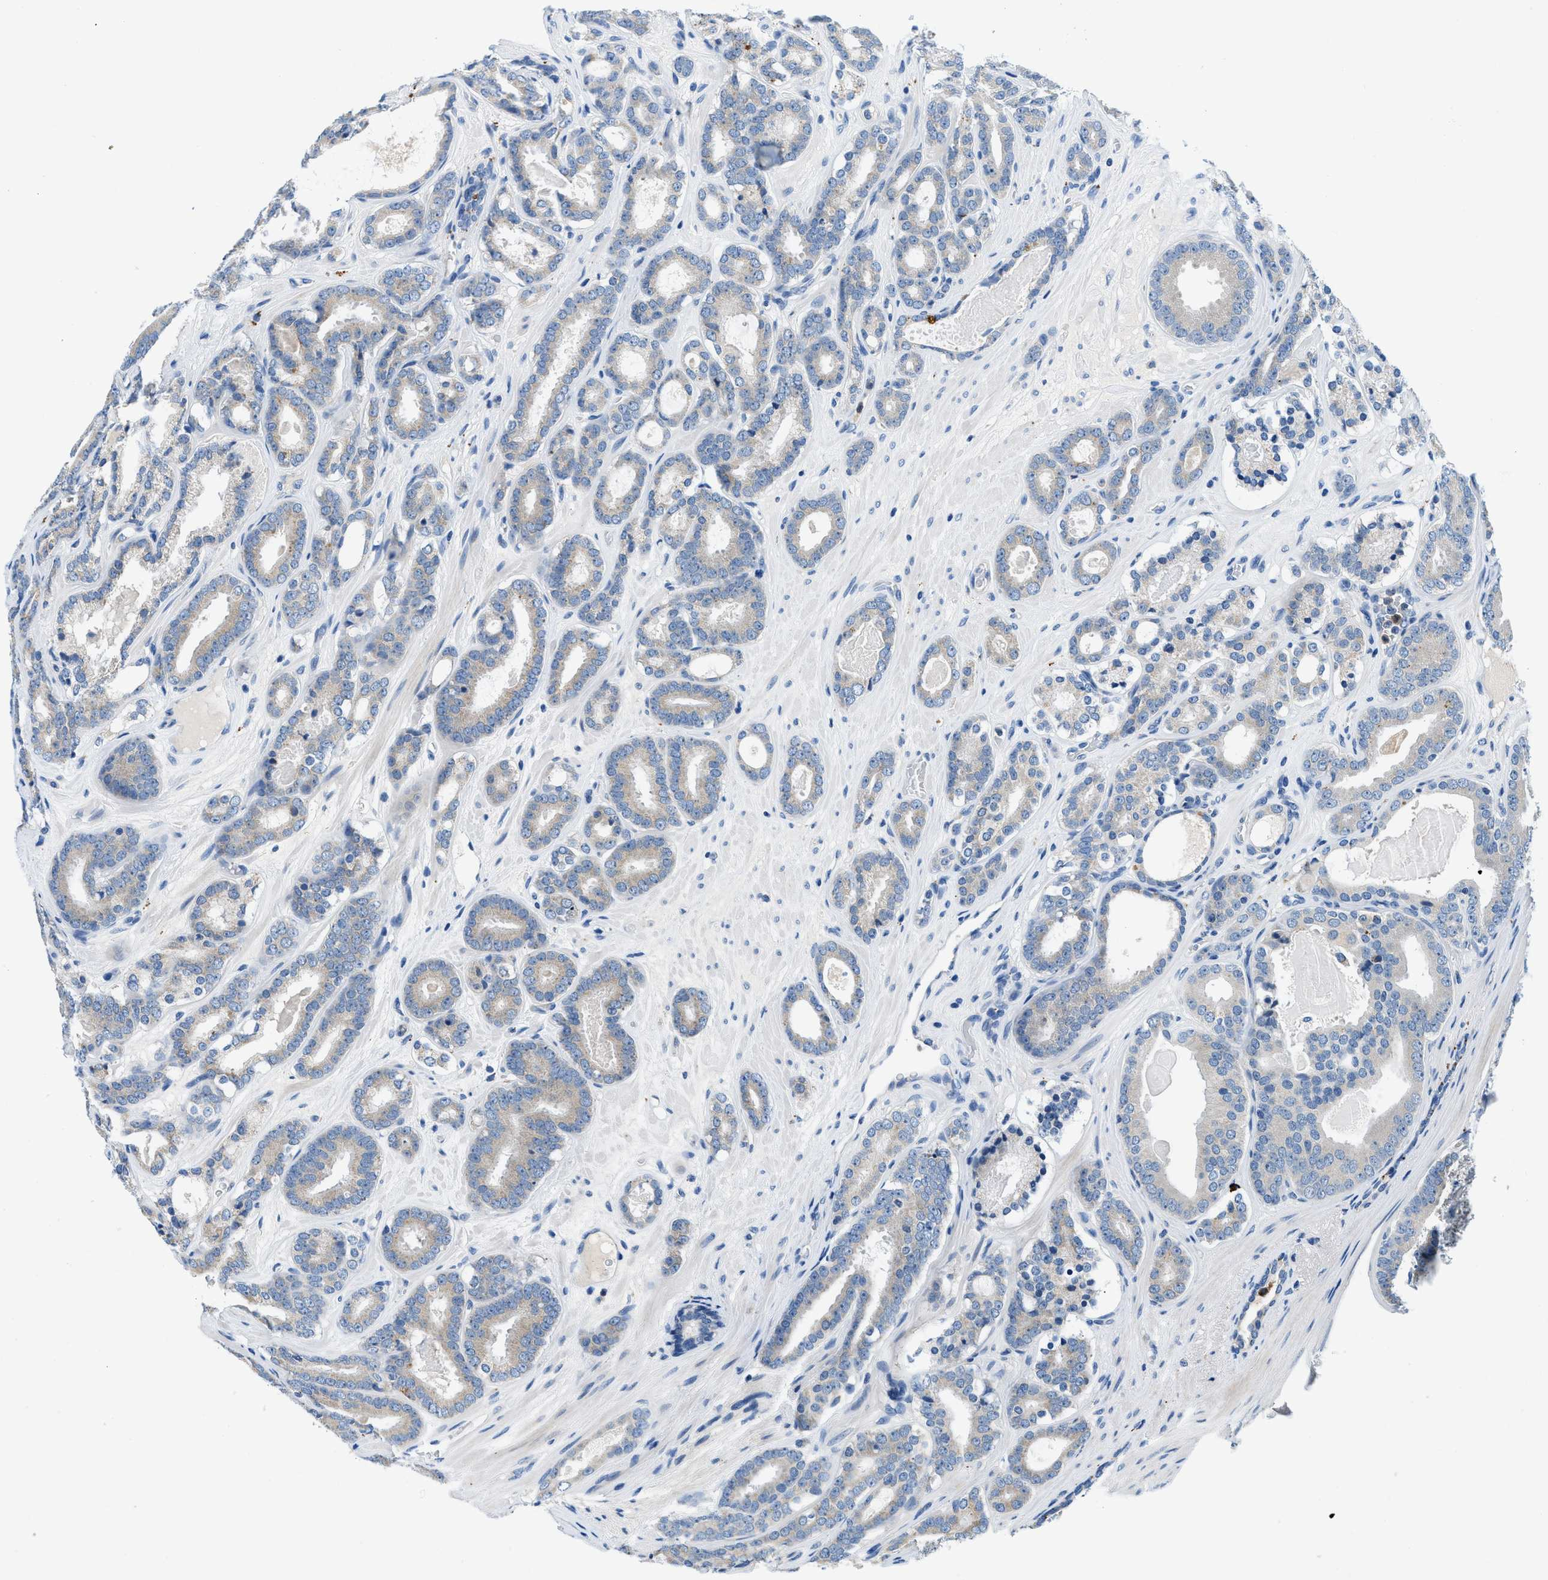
{"staining": {"intensity": "negative", "quantity": "none", "location": "none"}, "tissue": "prostate cancer", "cell_type": "Tumor cells", "image_type": "cancer", "snomed": [{"axis": "morphology", "description": "Adenocarcinoma, High grade"}, {"axis": "topography", "description": "Prostate"}], "caption": "Tumor cells show no significant protein expression in prostate high-grade adenocarcinoma.", "gene": "ADGRE3", "patient": {"sex": "male", "age": 60}}